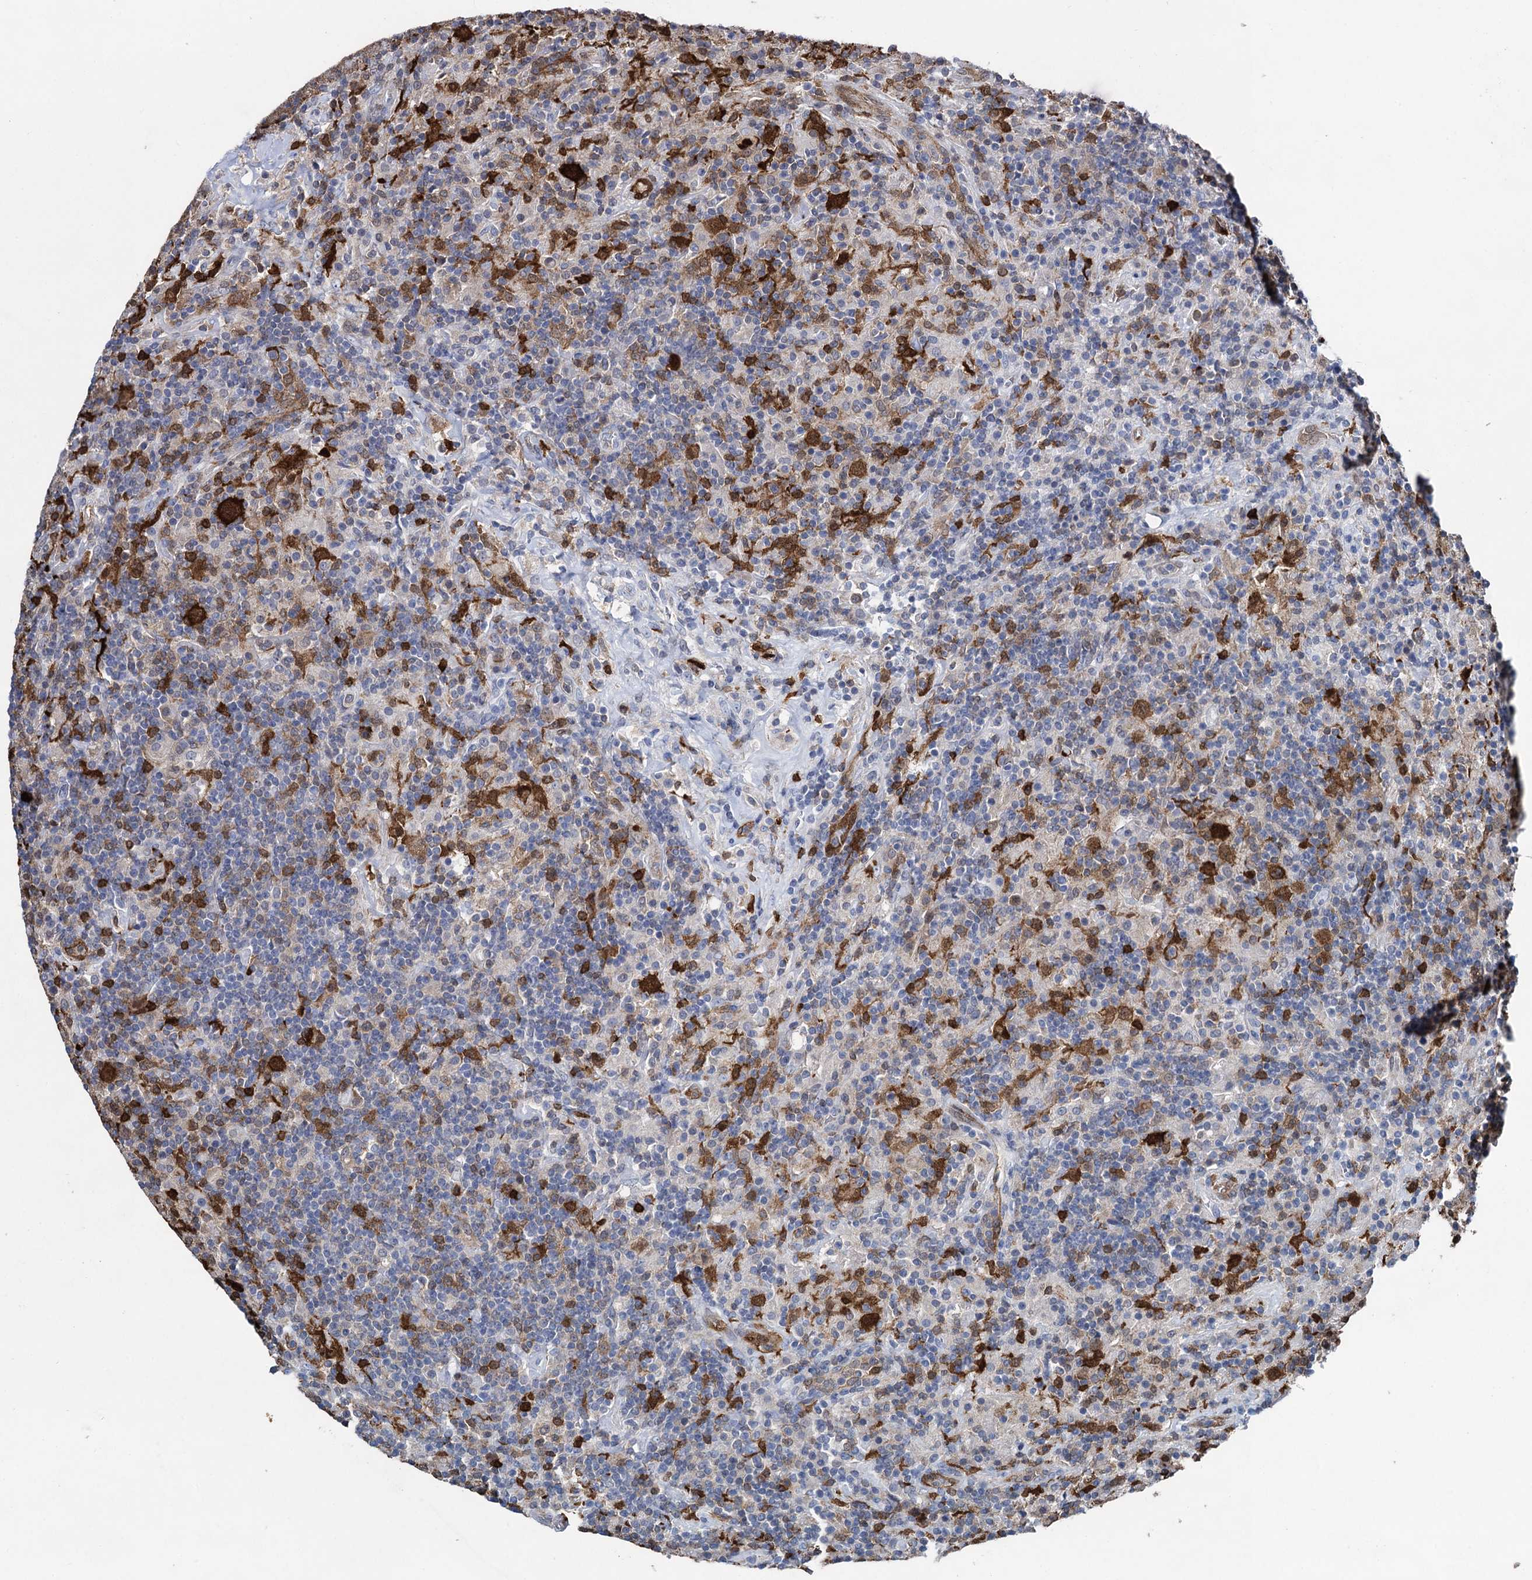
{"staining": {"intensity": "negative", "quantity": "none", "location": "none"}, "tissue": "lymphoma", "cell_type": "Tumor cells", "image_type": "cancer", "snomed": [{"axis": "morphology", "description": "Hodgkin's disease, NOS"}, {"axis": "topography", "description": "Lymph node"}], "caption": "A high-resolution photomicrograph shows immunohistochemistry staining of Hodgkin's disease, which shows no significant staining in tumor cells. (Stains: DAB immunohistochemistry with hematoxylin counter stain, Microscopy: brightfield microscopy at high magnification).", "gene": "FABP5", "patient": {"sex": "male", "age": 70}}